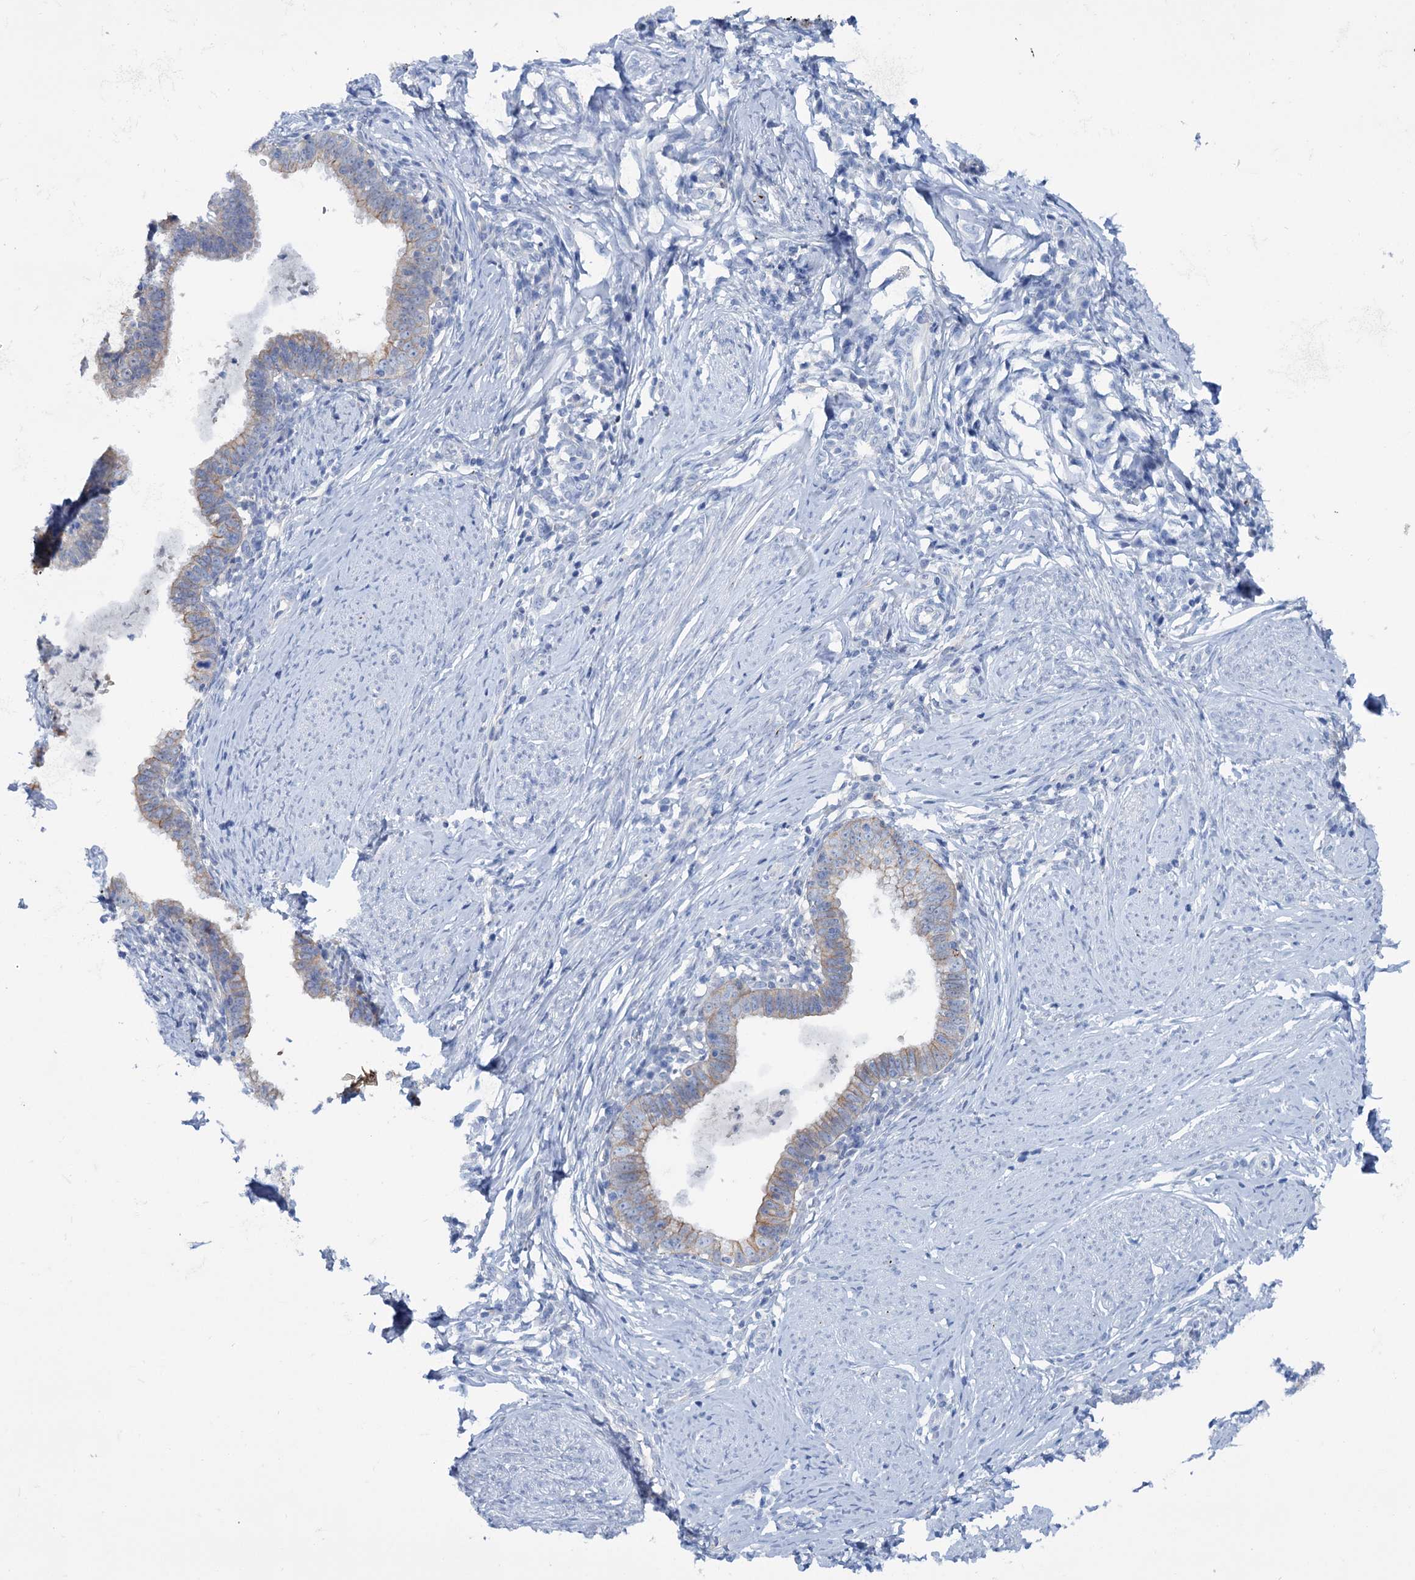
{"staining": {"intensity": "weak", "quantity": "25%-75%", "location": "cytoplasmic/membranous"}, "tissue": "cervical cancer", "cell_type": "Tumor cells", "image_type": "cancer", "snomed": [{"axis": "morphology", "description": "Adenocarcinoma, NOS"}, {"axis": "topography", "description": "Cervix"}], "caption": "Immunohistochemistry of human cervical cancer displays low levels of weak cytoplasmic/membranous expression in approximately 25%-75% of tumor cells.", "gene": "FAAP20", "patient": {"sex": "female", "age": 36}}